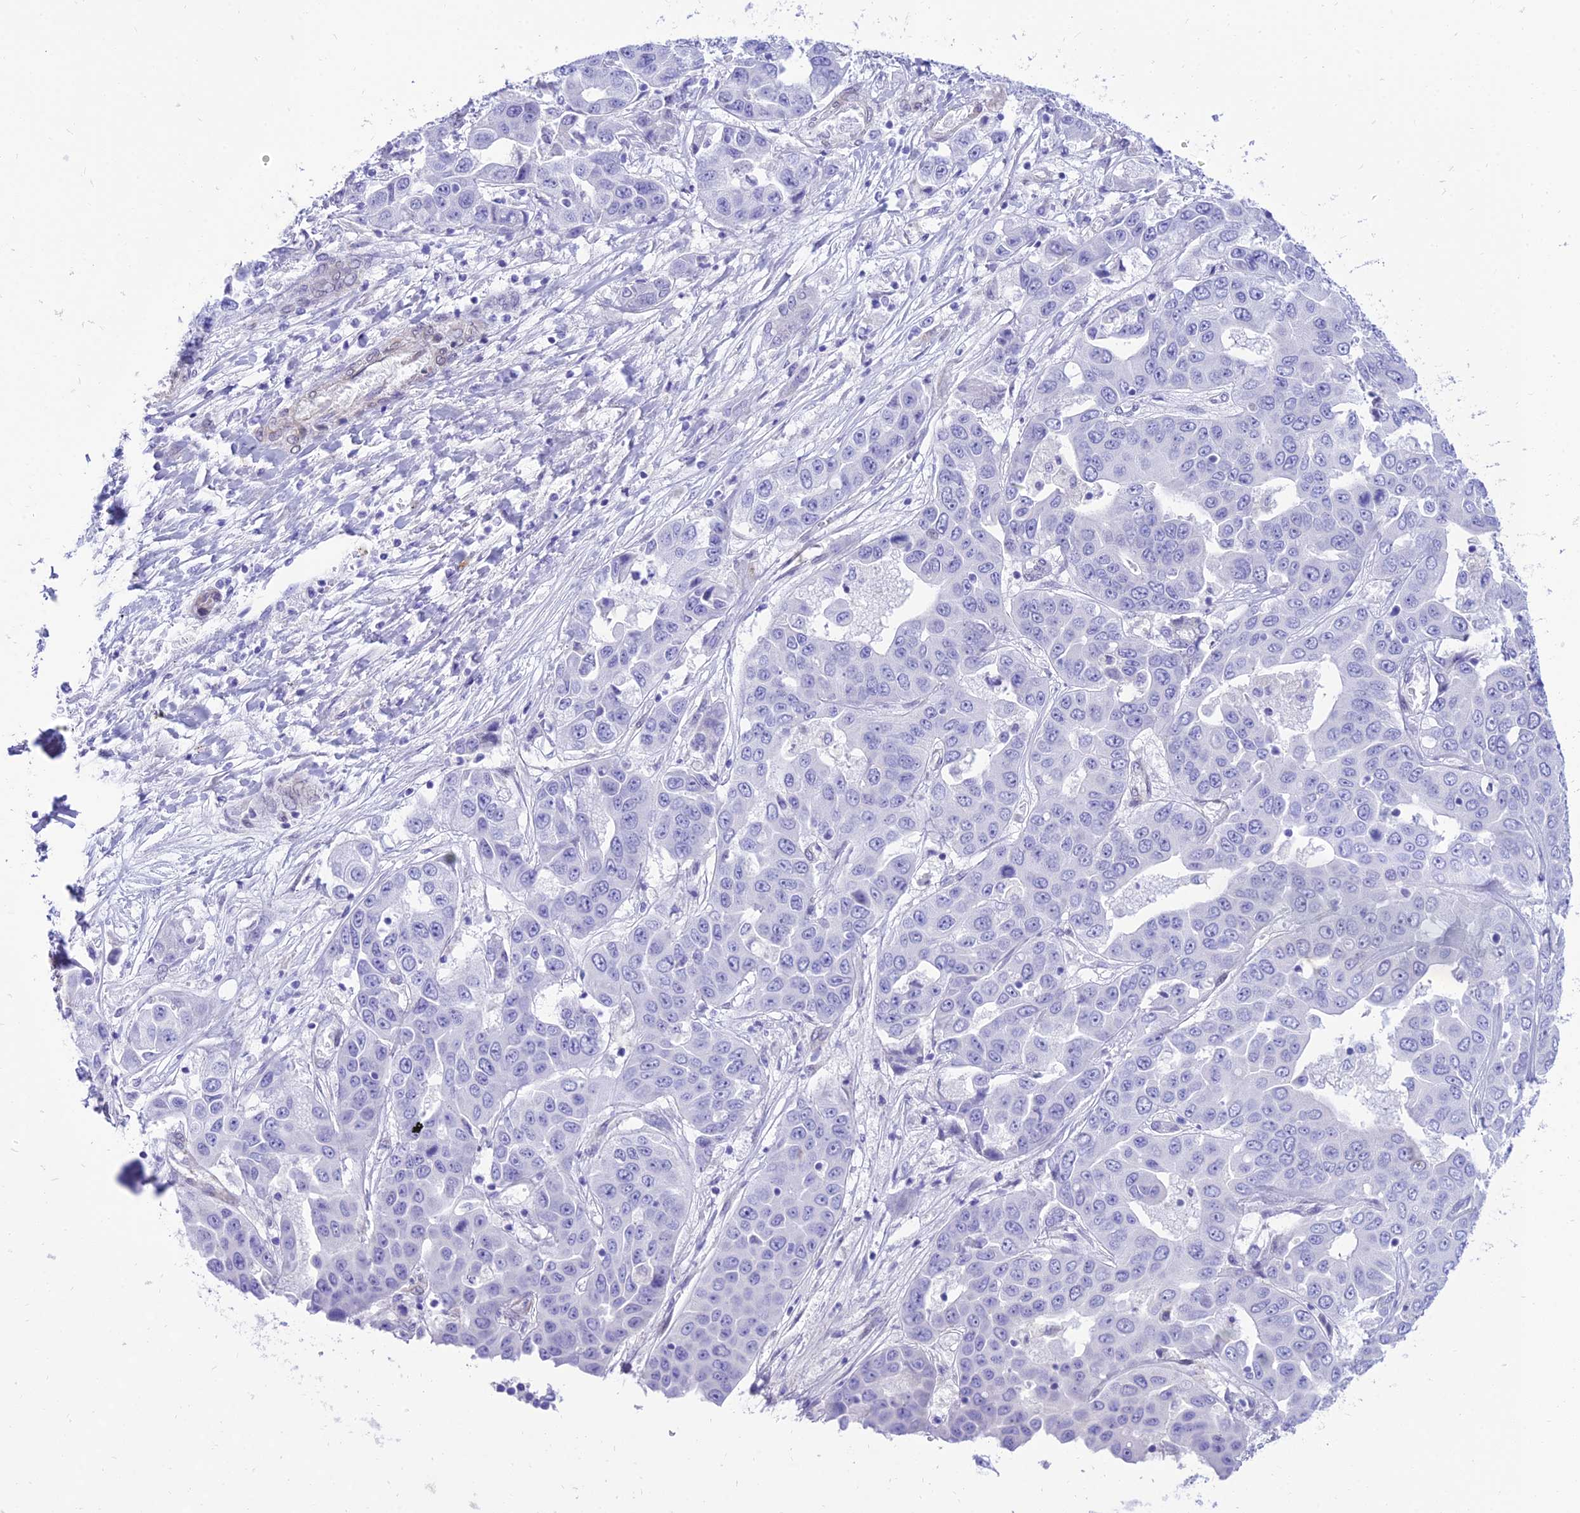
{"staining": {"intensity": "negative", "quantity": "none", "location": "none"}, "tissue": "liver cancer", "cell_type": "Tumor cells", "image_type": "cancer", "snomed": [{"axis": "morphology", "description": "Cholangiocarcinoma"}, {"axis": "topography", "description": "Liver"}], "caption": "Tumor cells show no significant positivity in cholangiocarcinoma (liver).", "gene": "TAC3", "patient": {"sex": "female", "age": 52}}